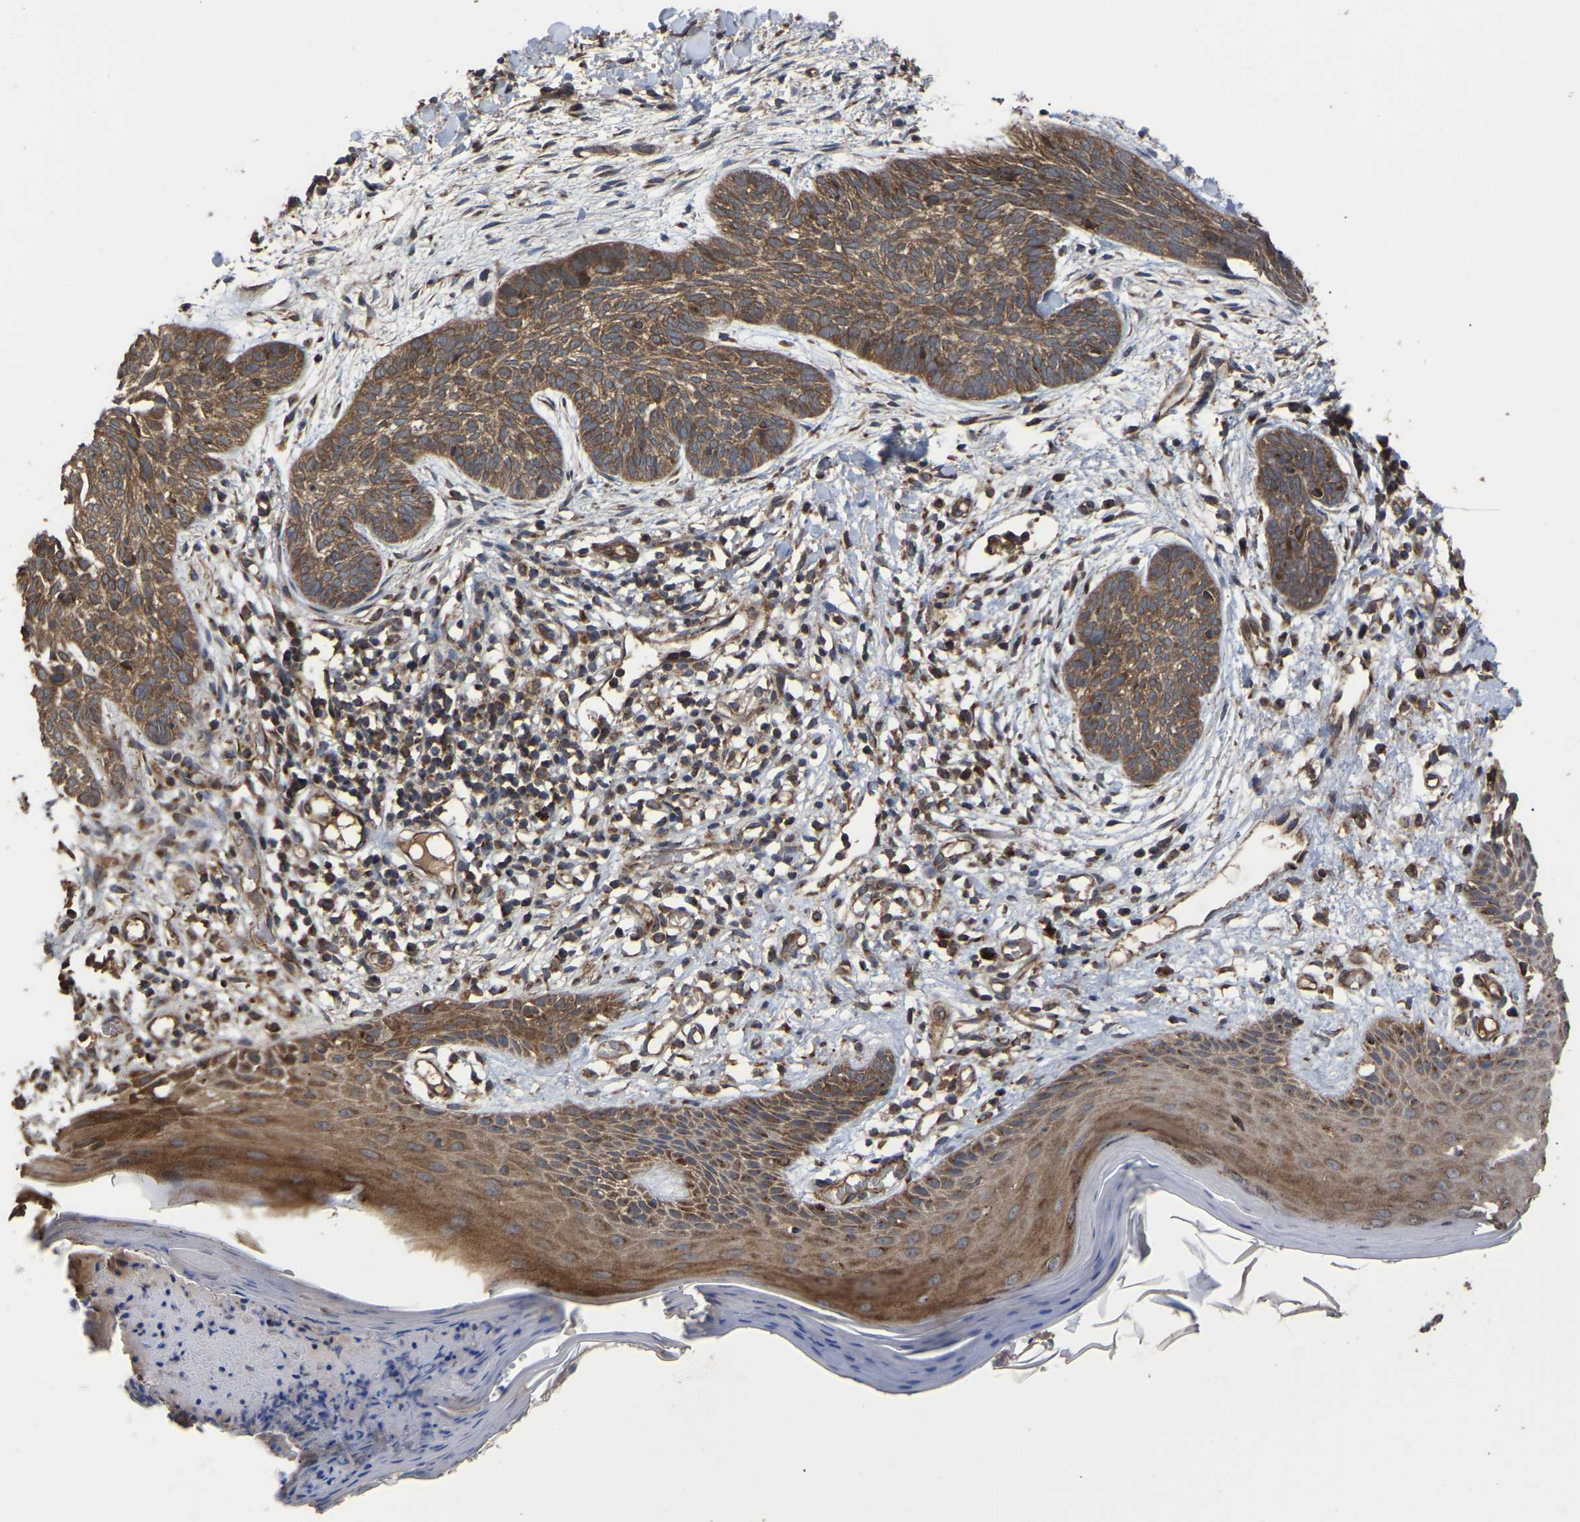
{"staining": {"intensity": "moderate", "quantity": ">75%", "location": "cytoplasmic/membranous"}, "tissue": "skin cancer", "cell_type": "Tumor cells", "image_type": "cancer", "snomed": [{"axis": "morphology", "description": "Basal cell carcinoma"}, {"axis": "topography", "description": "Skin"}], "caption": "About >75% of tumor cells in skin cancer demonstrate moderate cytoplasmic/membranous protein positivity as visualized by brown immunohistochemical staining.", "gene": "GCC1", "patient": {"sex": "female", "age": 59}}